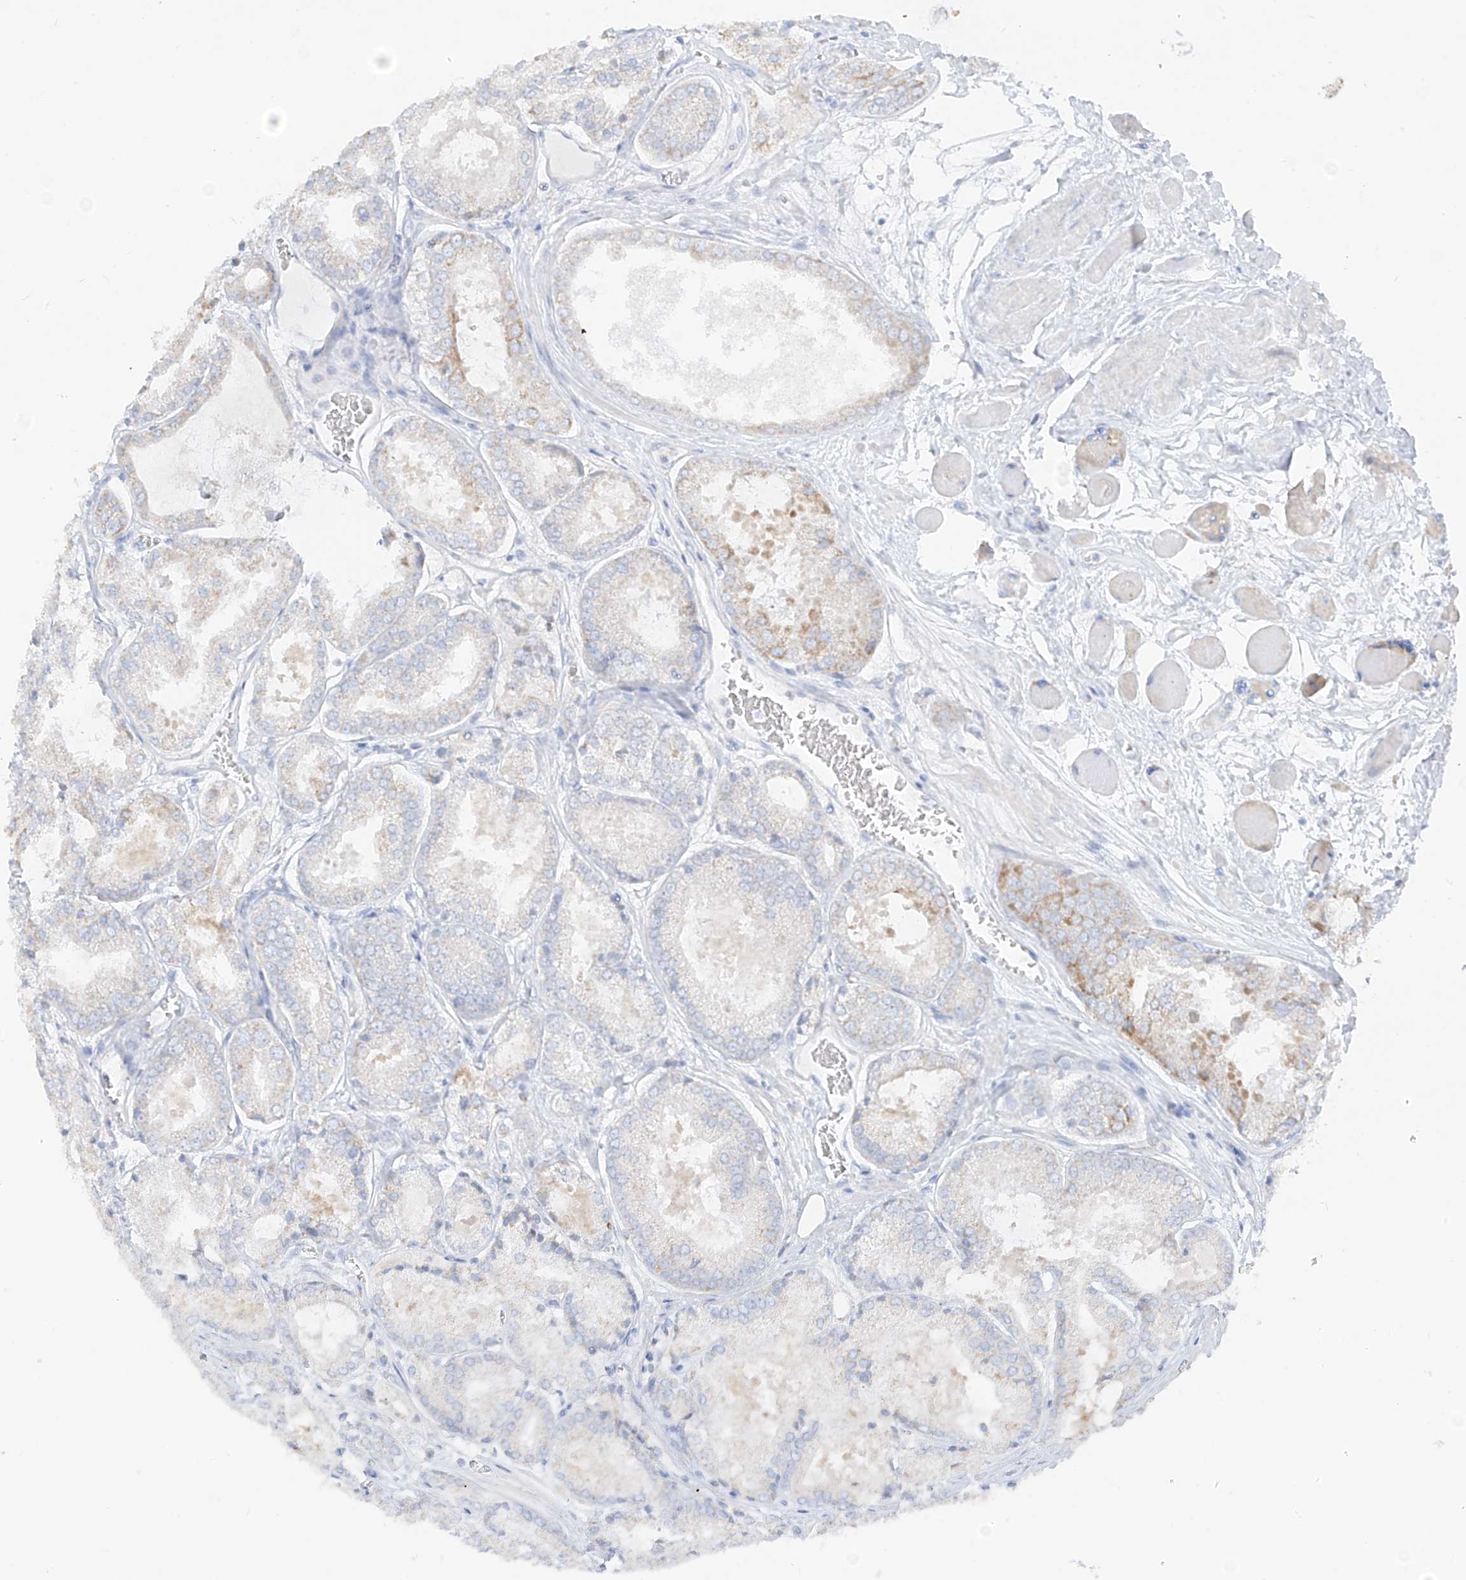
{"staining": {"intensity": "weak", "quantity": "<25%", "location": "cytoplasmic/membranous"}, "tissue": "prostate cancer", "cell_type": "Tumor cells", "image_type": "cancer", "snomed": [{"axis": "morphology", "description": "Adenocarcinoma, Low grade"}, {"axis": "topography", "description": "Prostate"}], "caption": "The image exhibits no significant positivity in tumor cells of adenocarcinoma (low-grade) (prostate). (IHC, brightfield microscopy, high magnification).", "gene": "ETHE1", "patient": {"sex": "male", "age": 67}}